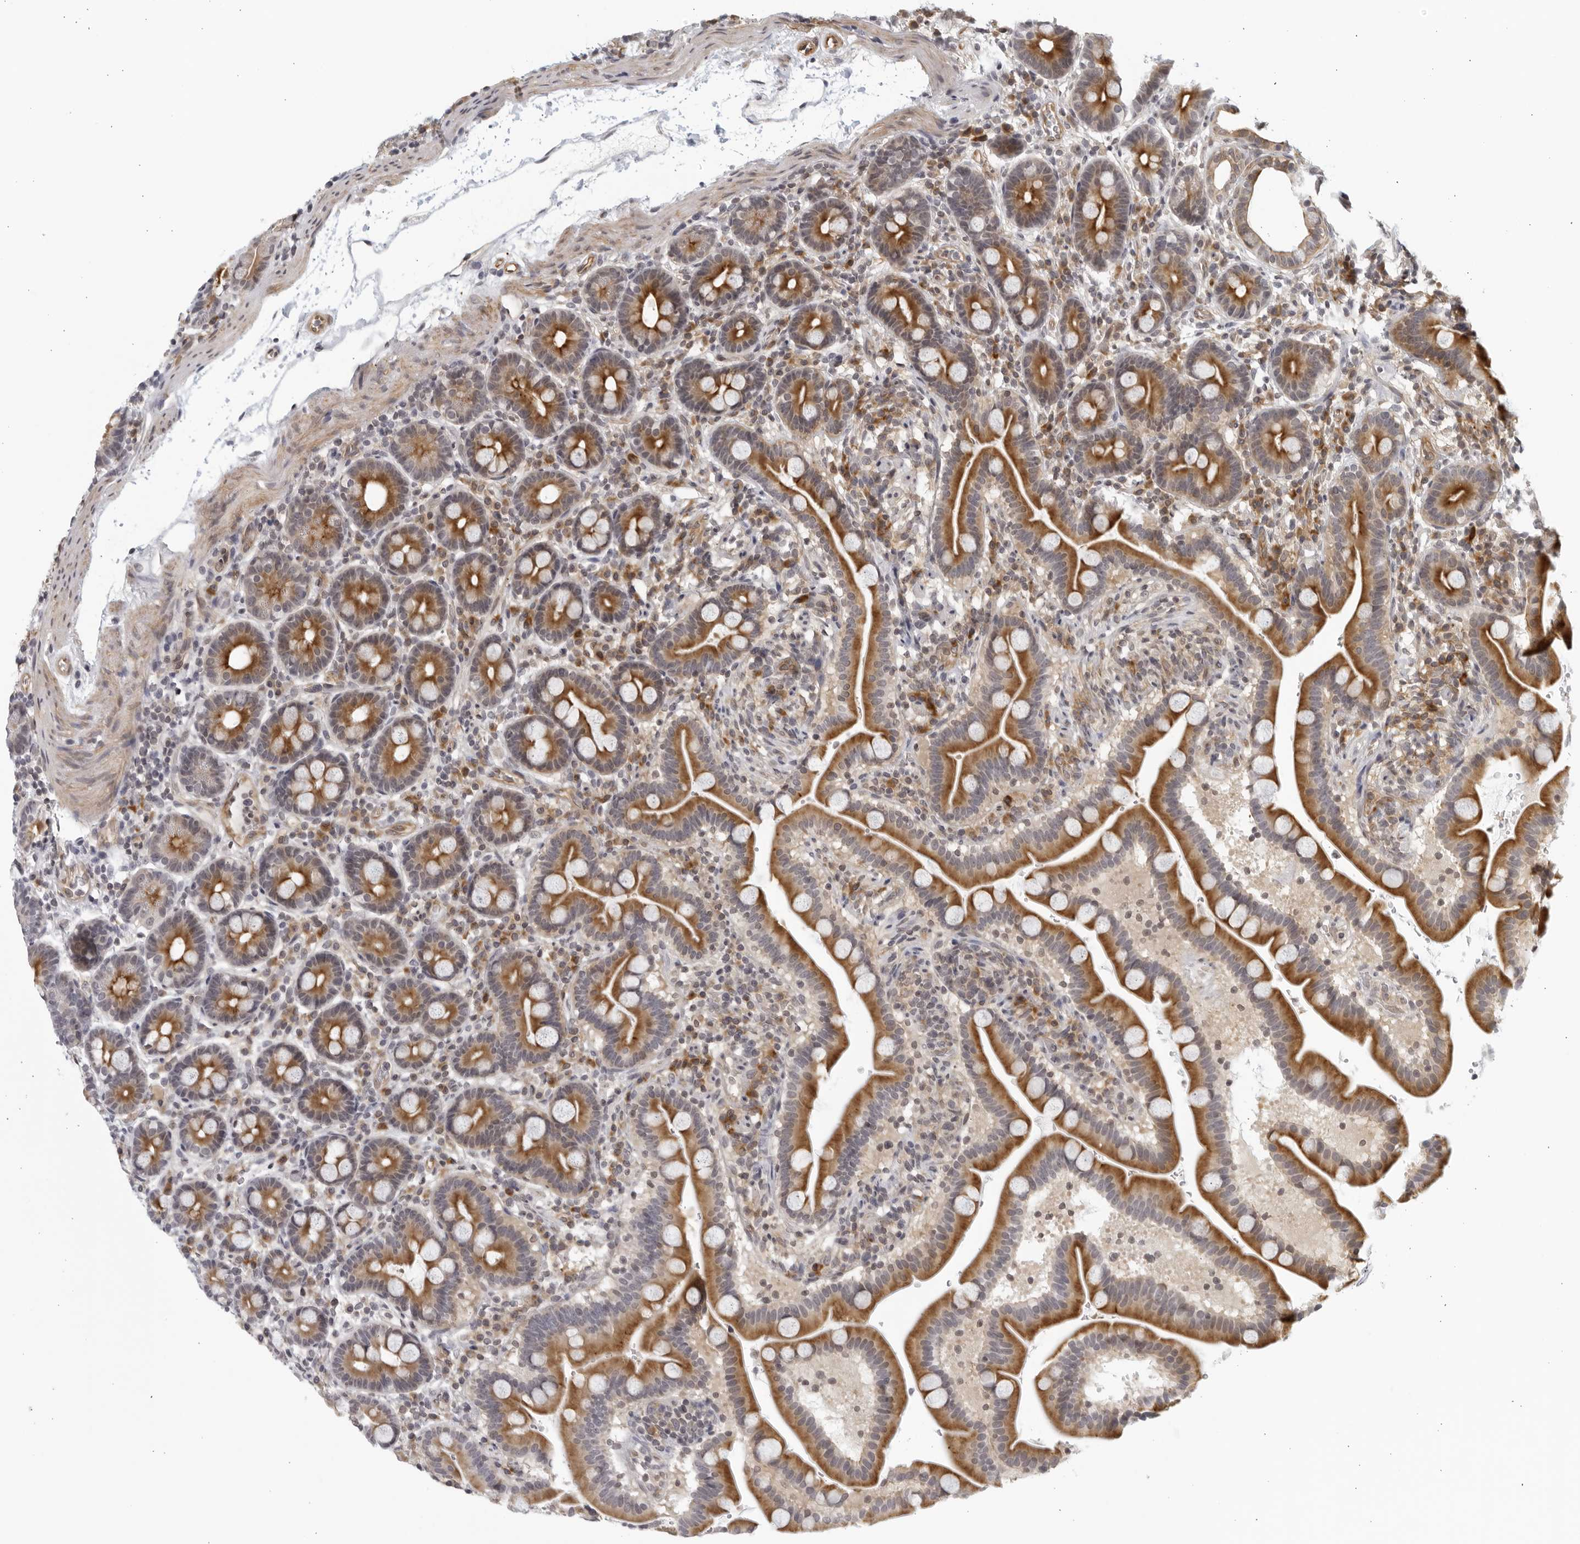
{"staining": {"intensity": "moderate", "quantity": ">75%", "location": "cytoplasmic/membranous"}, "tissue": "duodenum", "cell_type": "Glandular cells", "image_type": "normal", "snomed": [{"axis": "morphology", "description": "Normal tissue, NOS"}, {"axis": "topography", "description": "Duodenum"}], "caption": "Protein expression analysis of benign human duodenum reveals moderate cytoplasmic/membranous staining in approximately >75% of glandular cells. The staining is performed using DAB brown chromogen to label protein expression. The nuclei are counter-stained blue using hematoxylin.", "gene": "SERTAD4", "patient": {"sex": "male", "age": 54}}